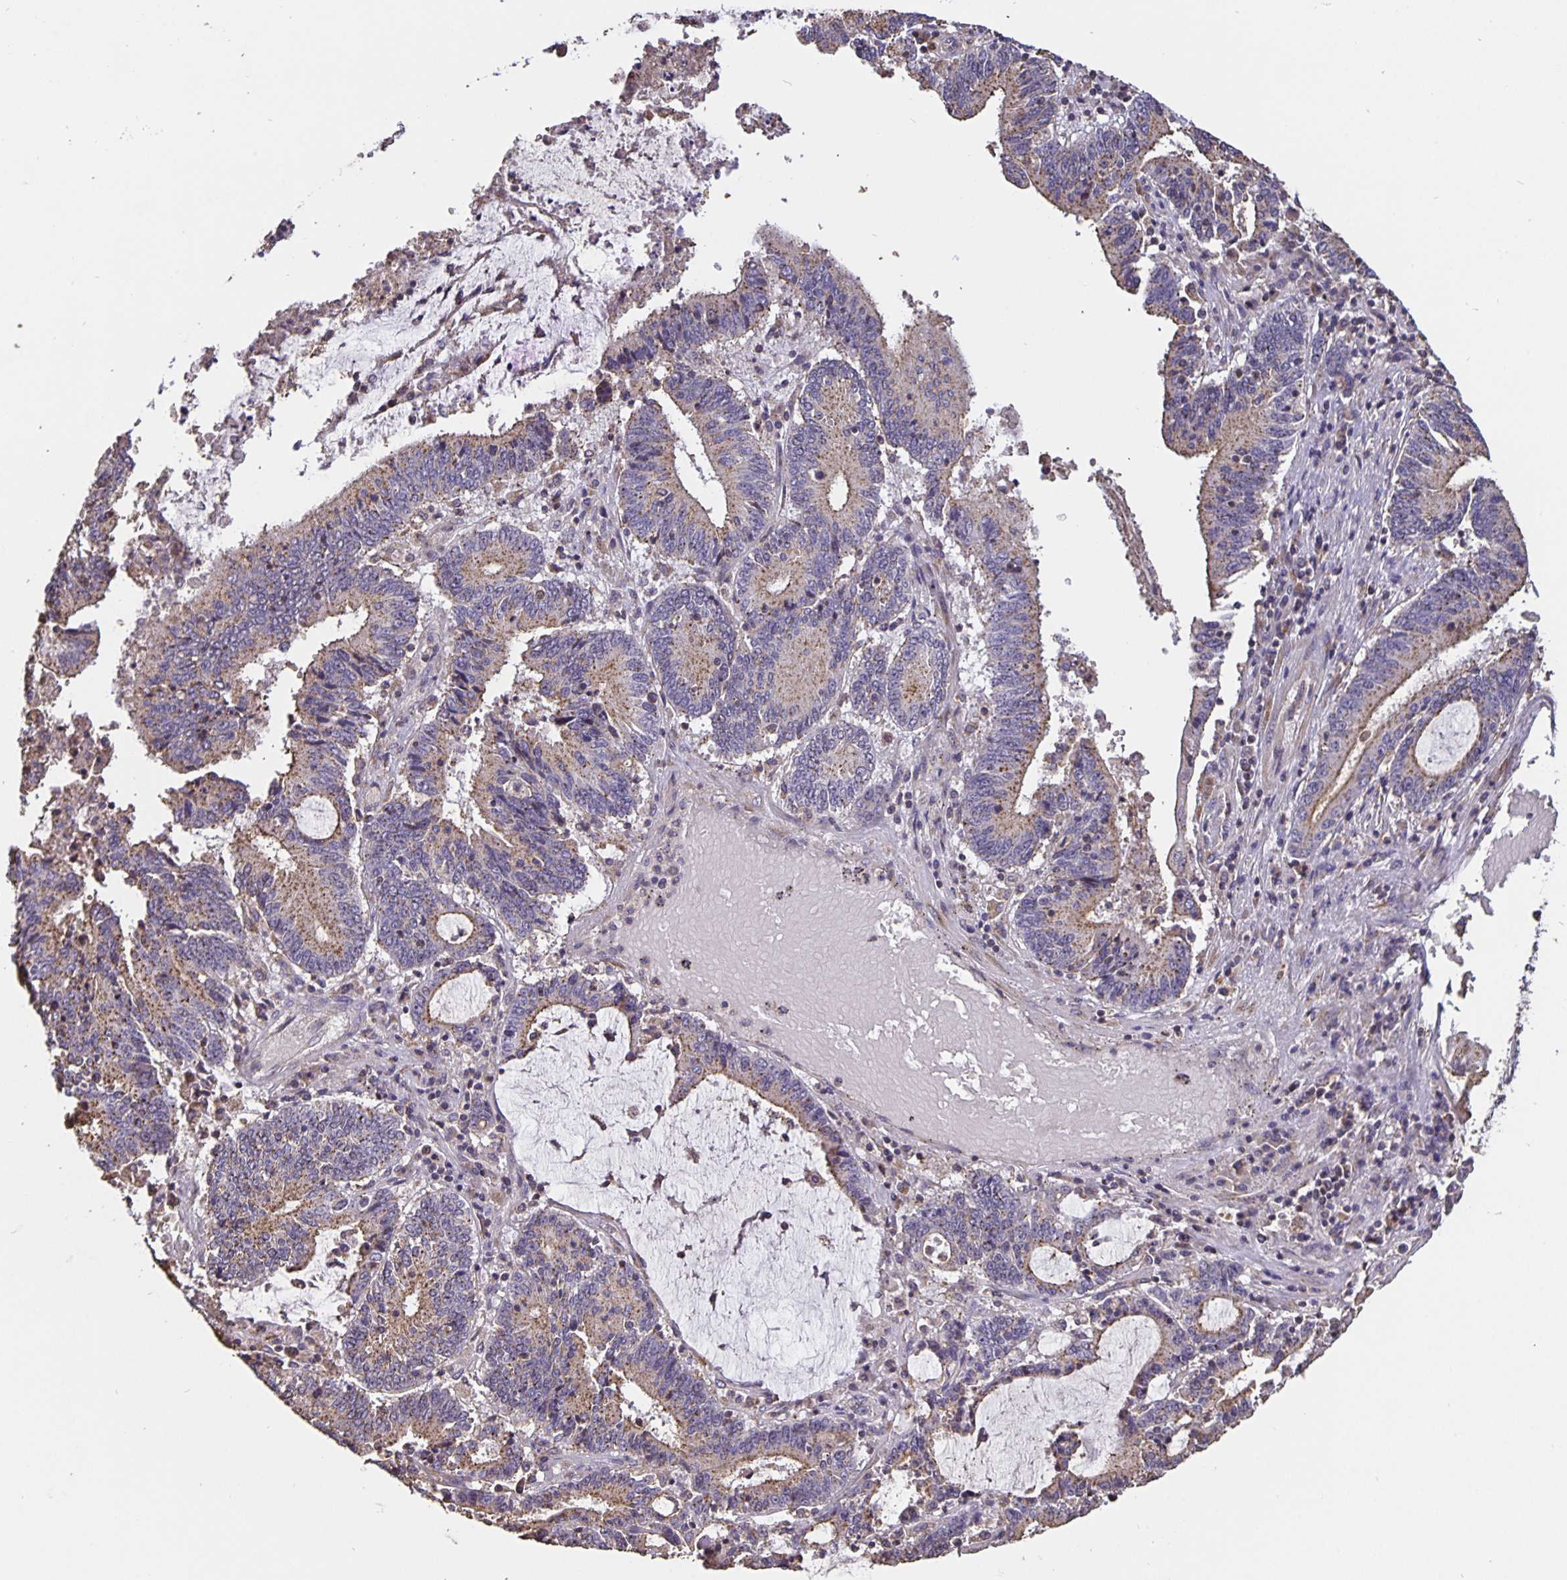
{"staining": {"intensity": "moderate", "quantity": "25%-75%", "location": "cytoplasmic/membranous"}, "tissue": "stomach cancer", "cell_type": "Tumor cells", "image_type": "cancer", "snomed": [{"axis": "morphology", "description": "Adenocarcinoma, NOS"}, {"axis": "topography", "description": "Stomach, upper"}], "caption": "Immunohistochemistry (IHC) image of stomach adenocarcinoma stained for a protein (brown), which exhibits medium levels of moderate cytoplasmic/membranous staining in approximately 25%-75% of tumor cells.", "gene": "TMEM71", "patient": {"sex": "male", "age": 68}}